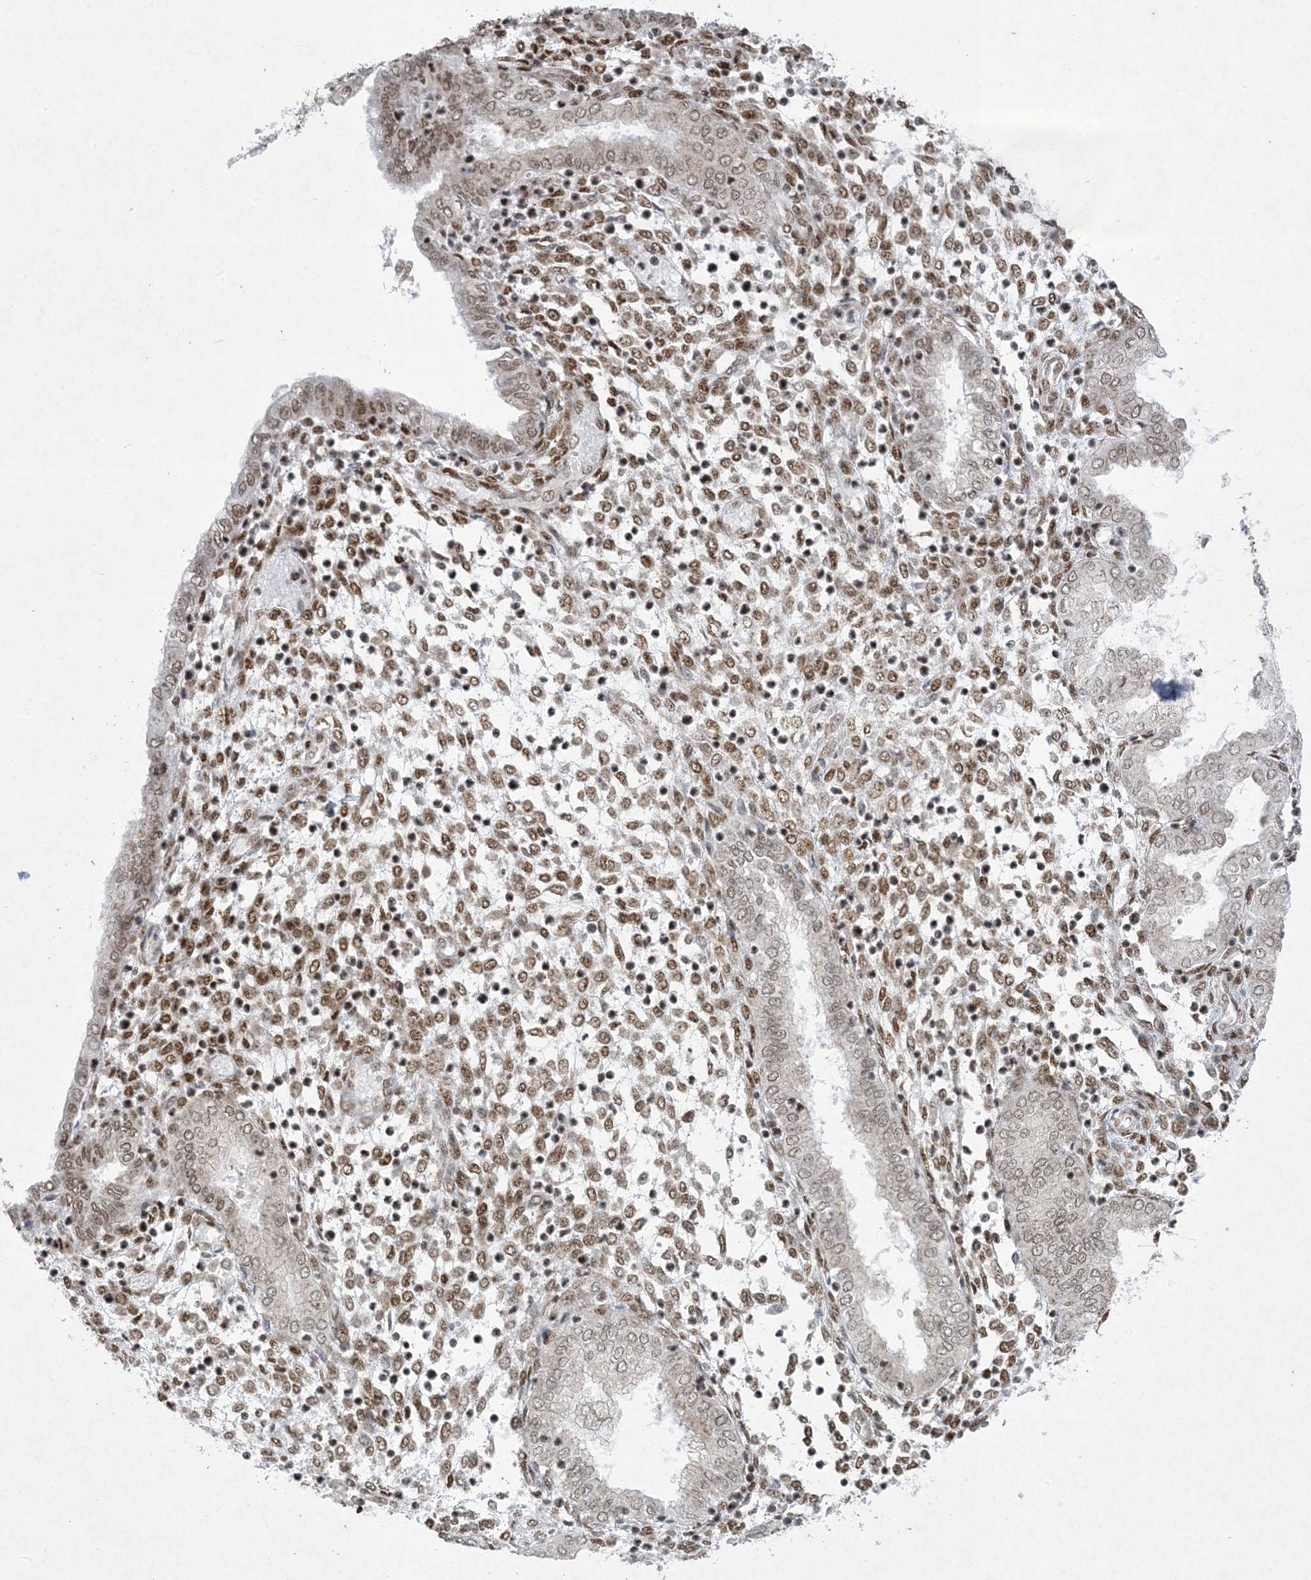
{"staining": {"intensity": "moderate", "quantity": ">75%", "location": "nuclear"}, "tissue": "endometrium", "cell_type": "Cells in endometrial stroma", "image_type": "normal", "snomed": [{"axis": "morphology", "description": "Normal tissue, NOS"}, {"axis": "topography", "description": "Endometrium"}], "caption": "Cells in endometrial stroma display medium levels of moderate nuclear positivity in approximately >75% of cells in benign human endometrium. (Brightfield microscopy of DAB IHC at high magnification).", "gene": "PKNOX2", "patient": {"sex": "female", "age": 53}}